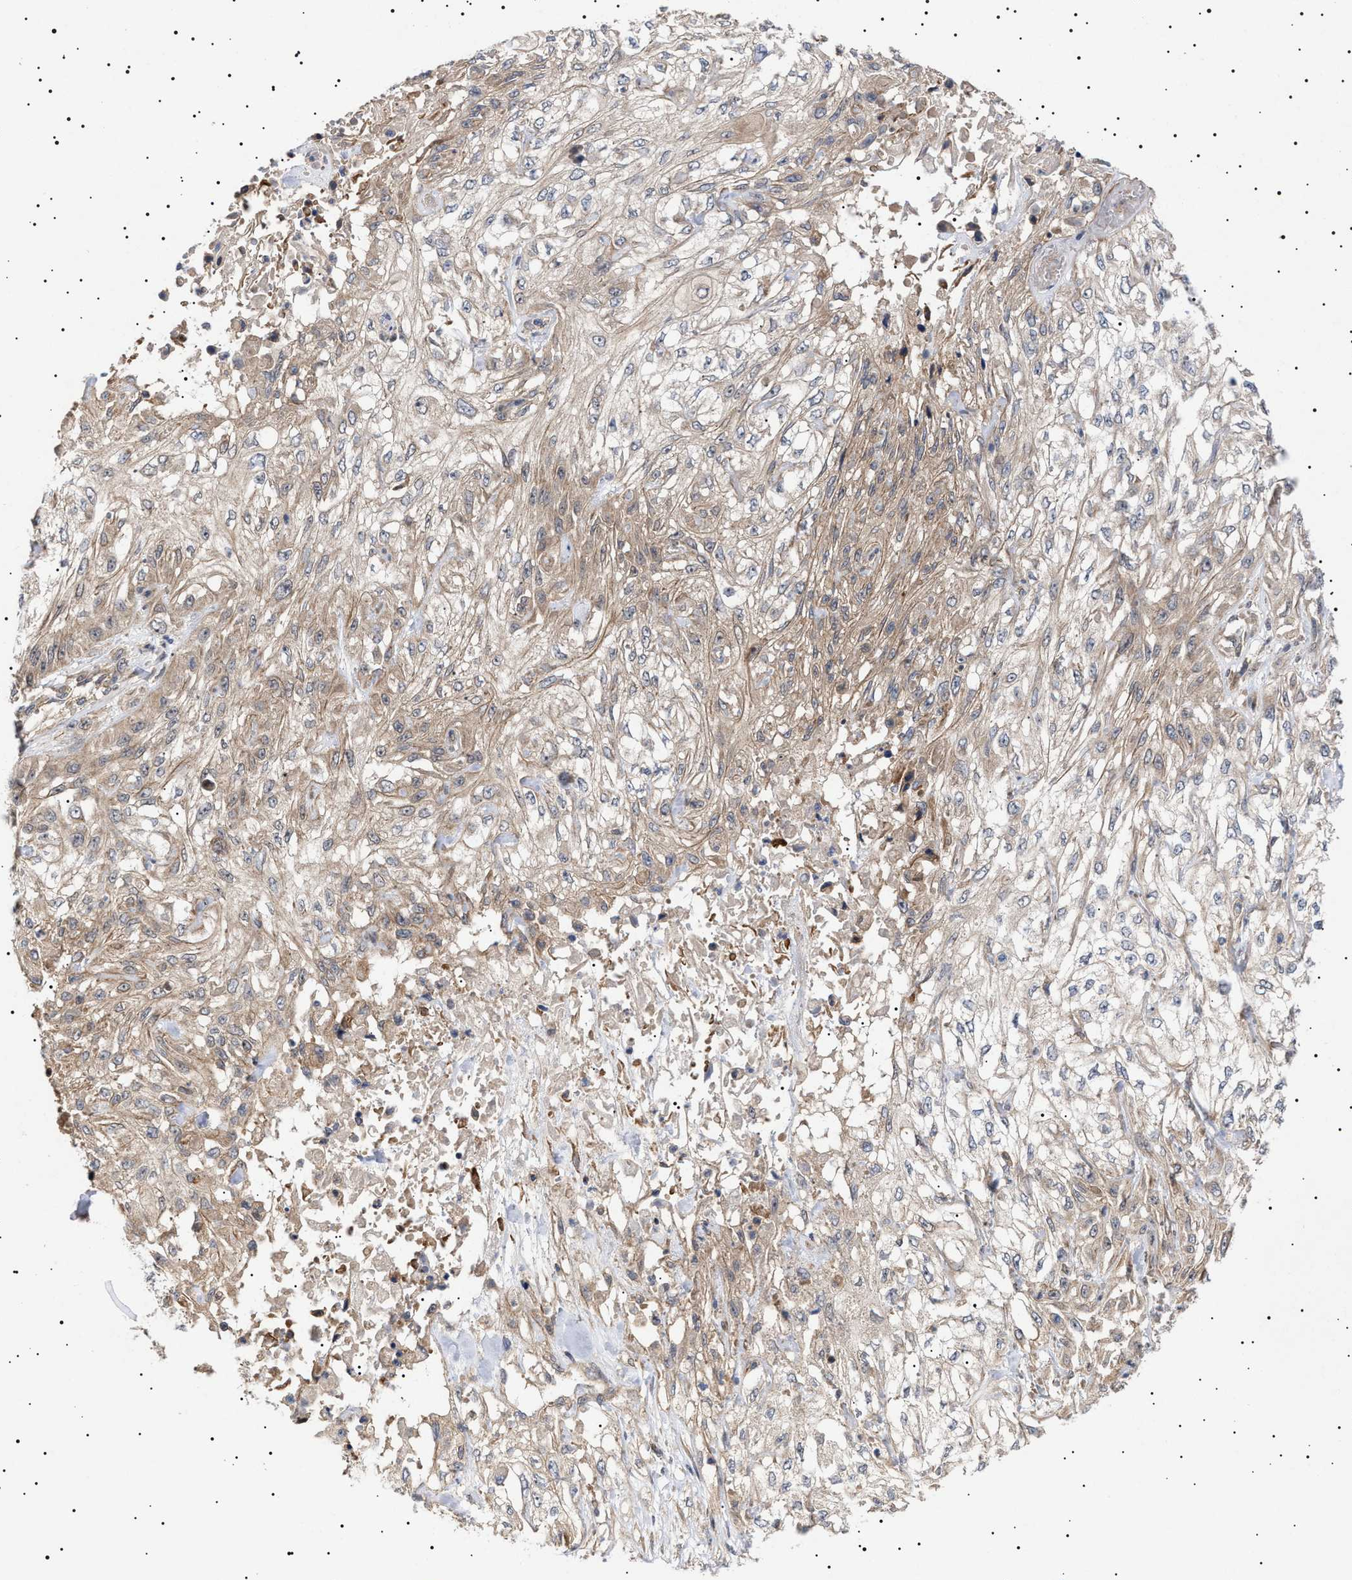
{"staining": {"intensity": "weak", "quantity": ">75%", "location": "cytoplasmic/membranous"}, "tissue": "skin cancer", "cell_type": "Tumor cells", "image_type": "cancer", "snomed": [{"axis": "morphology", "description": "Squamous cell carcinoma, NOS"}, {"axis": "morphology", "description": "Squamous cell carcinoma, metastatic, NOS"}, {"axis": "topography", "description": "Skin"}, {"axis": "topography", "description": "Lymph node"}], "caption": "A brown stain highlights weak cytoplasmic/membranous expression of a protein in human skin squamous cell carcinoma tumor cells. (DAB (3,3'-diaminobenzidine) IHC, brown staining for protein, blue staining for nuclei).", "gene": "NPLOC4", "patient": {"sex": "male", "age": 75}}